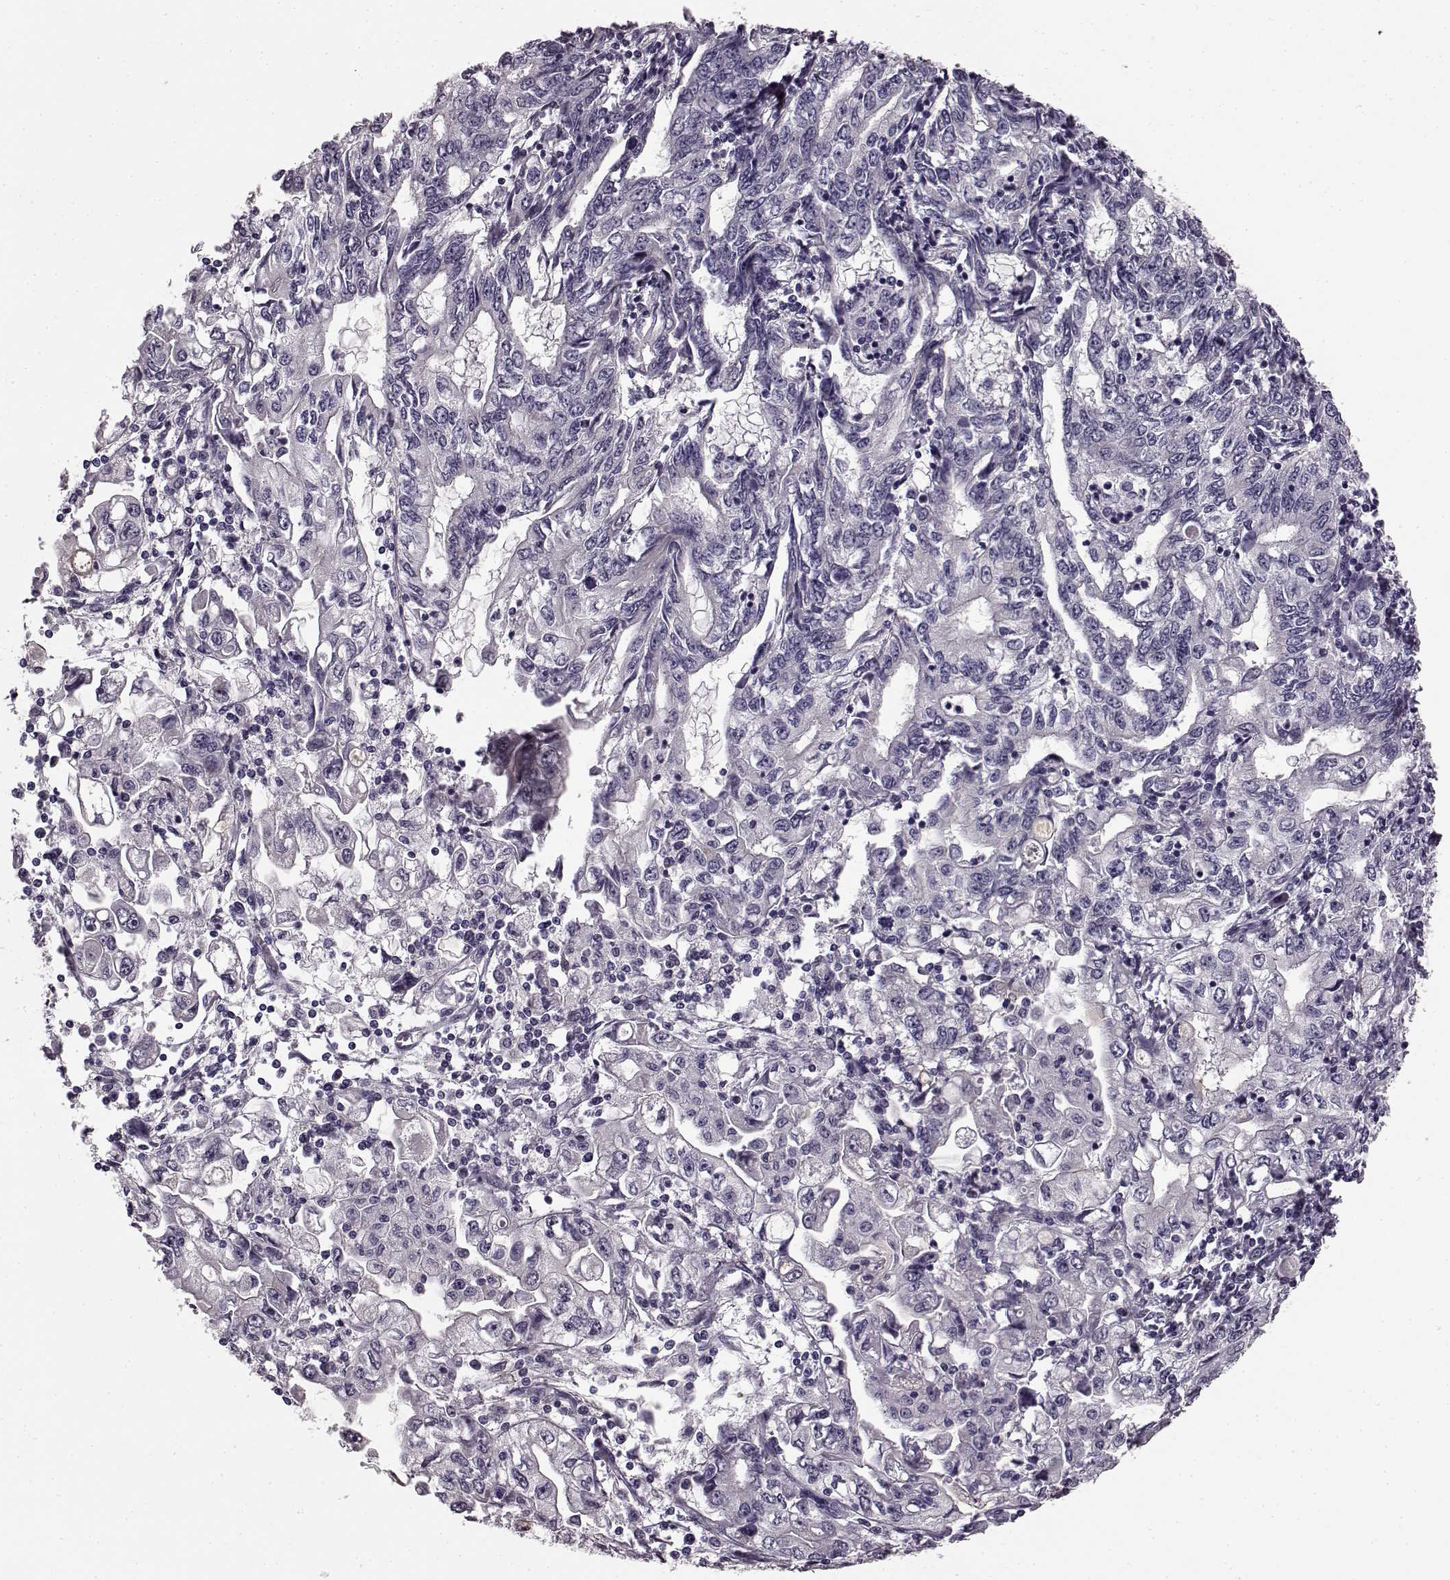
{"staining": {"intensity": "negative", "quantity": "none", "location": "none"}, "tissue": "stomach cancer", "cell_type": "Tumor cells", "image_type": "cancer", "snomed": [{"axis": "morphology", "description": "Adenocarcinoma, NOS"}, {"axis": "topography", "description": "Stomach, lower"}], "caption": "DAB immunohistochemical staining of stomach cancer reveals no significant positivity in tumor cells.", "gene": "SLCO3A1", "patient": {"sex": "female", "age": 72}}